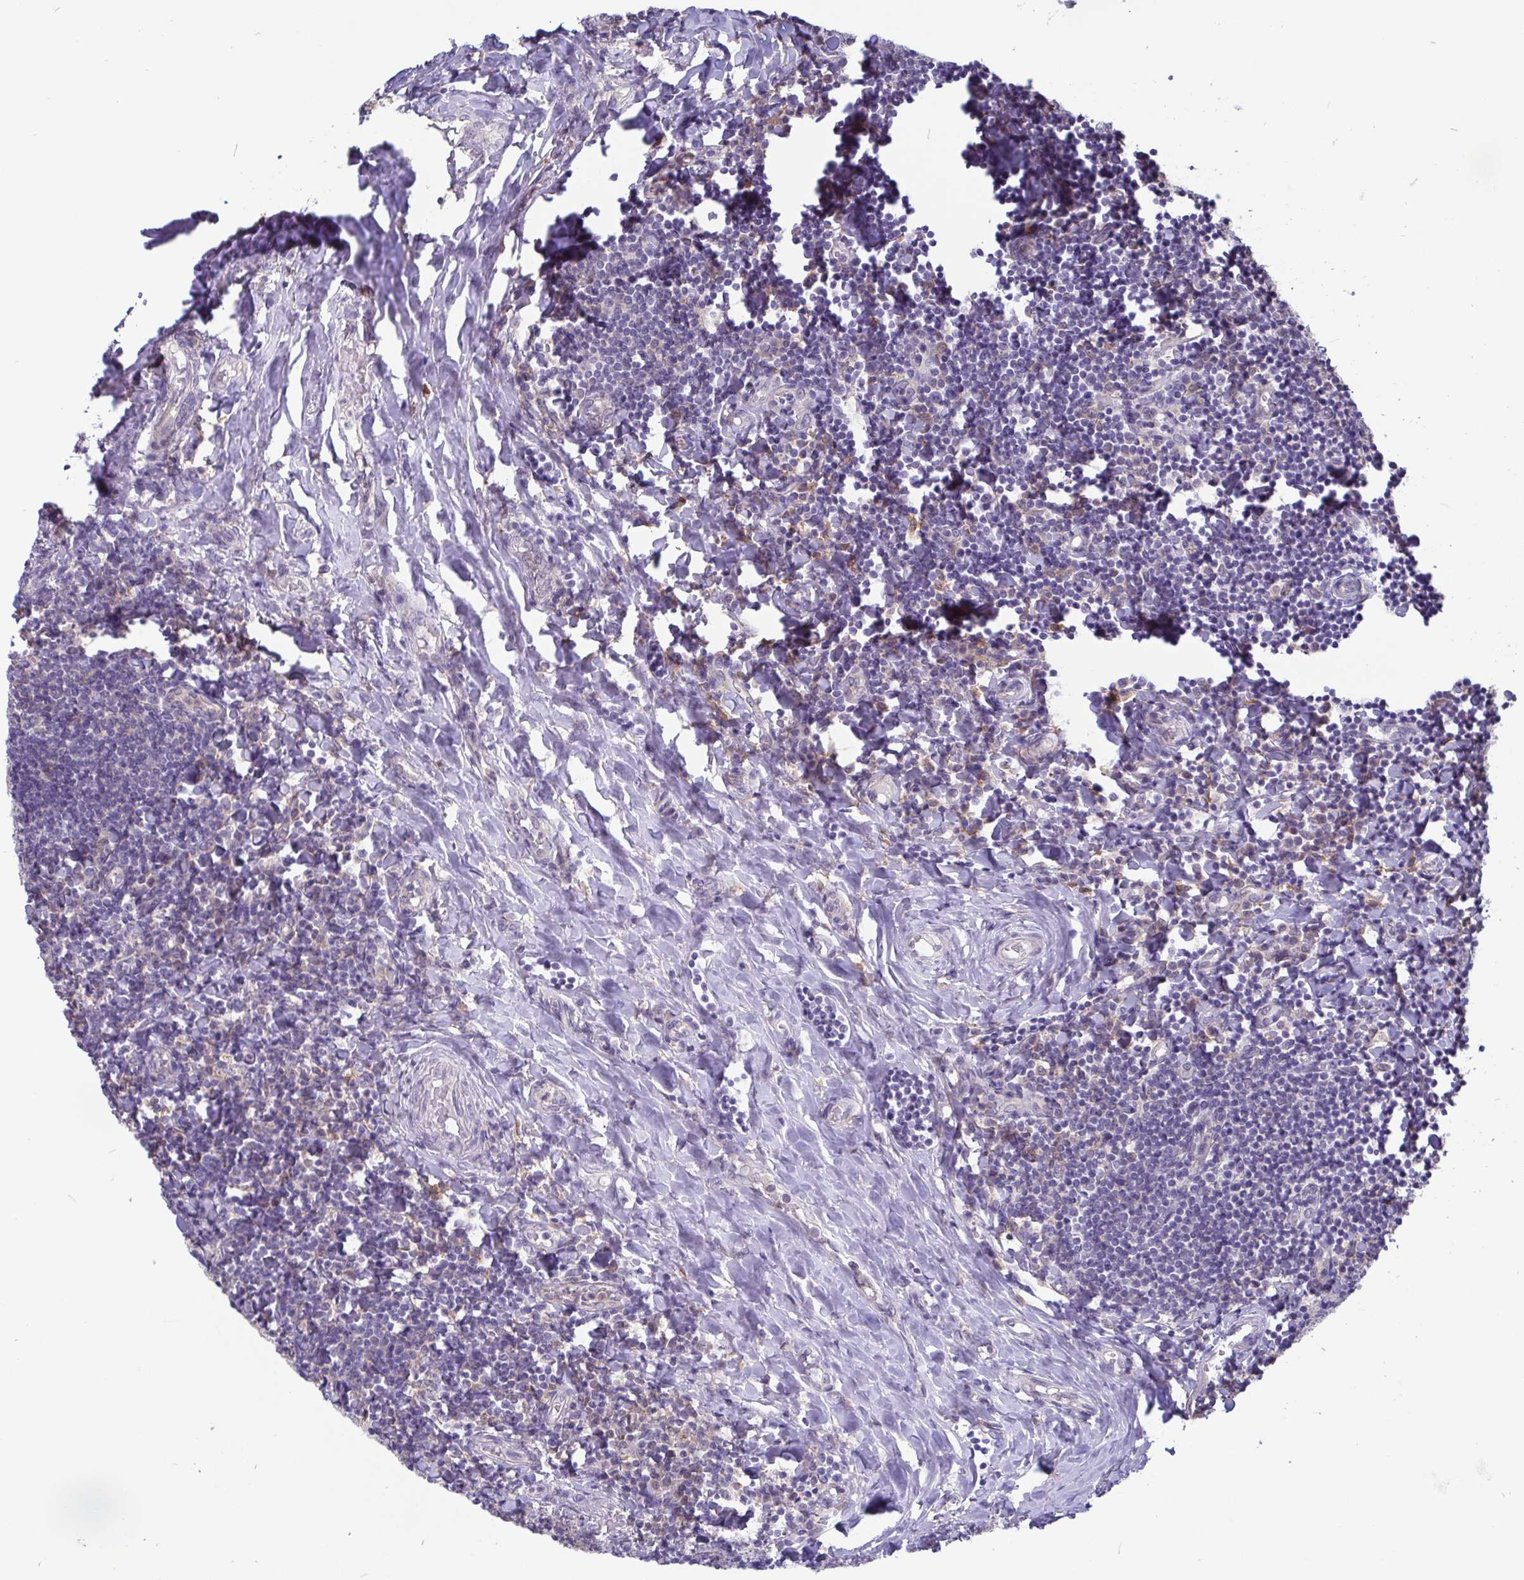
{"staining": {"intensity": "negative", "quantity": "none", "location": "none"}, "tissue": "tonsil", "cell_type": "Germinal center cells", "image_type": "normal", "snomed": [{"axis": "morphology", "description": "Normal tissue, NOS"}, {"axis": "topography", "description": "Tonsil"}], "caption": "This is a image of immunohistochemistry (IHC) staining of benign tonsil, which shows no positivity in germinal center cells. (IHC, brightfield microscopy, high magnification).", "gene": "IDH1", "patient": {"sex": "female", "age": 10}}